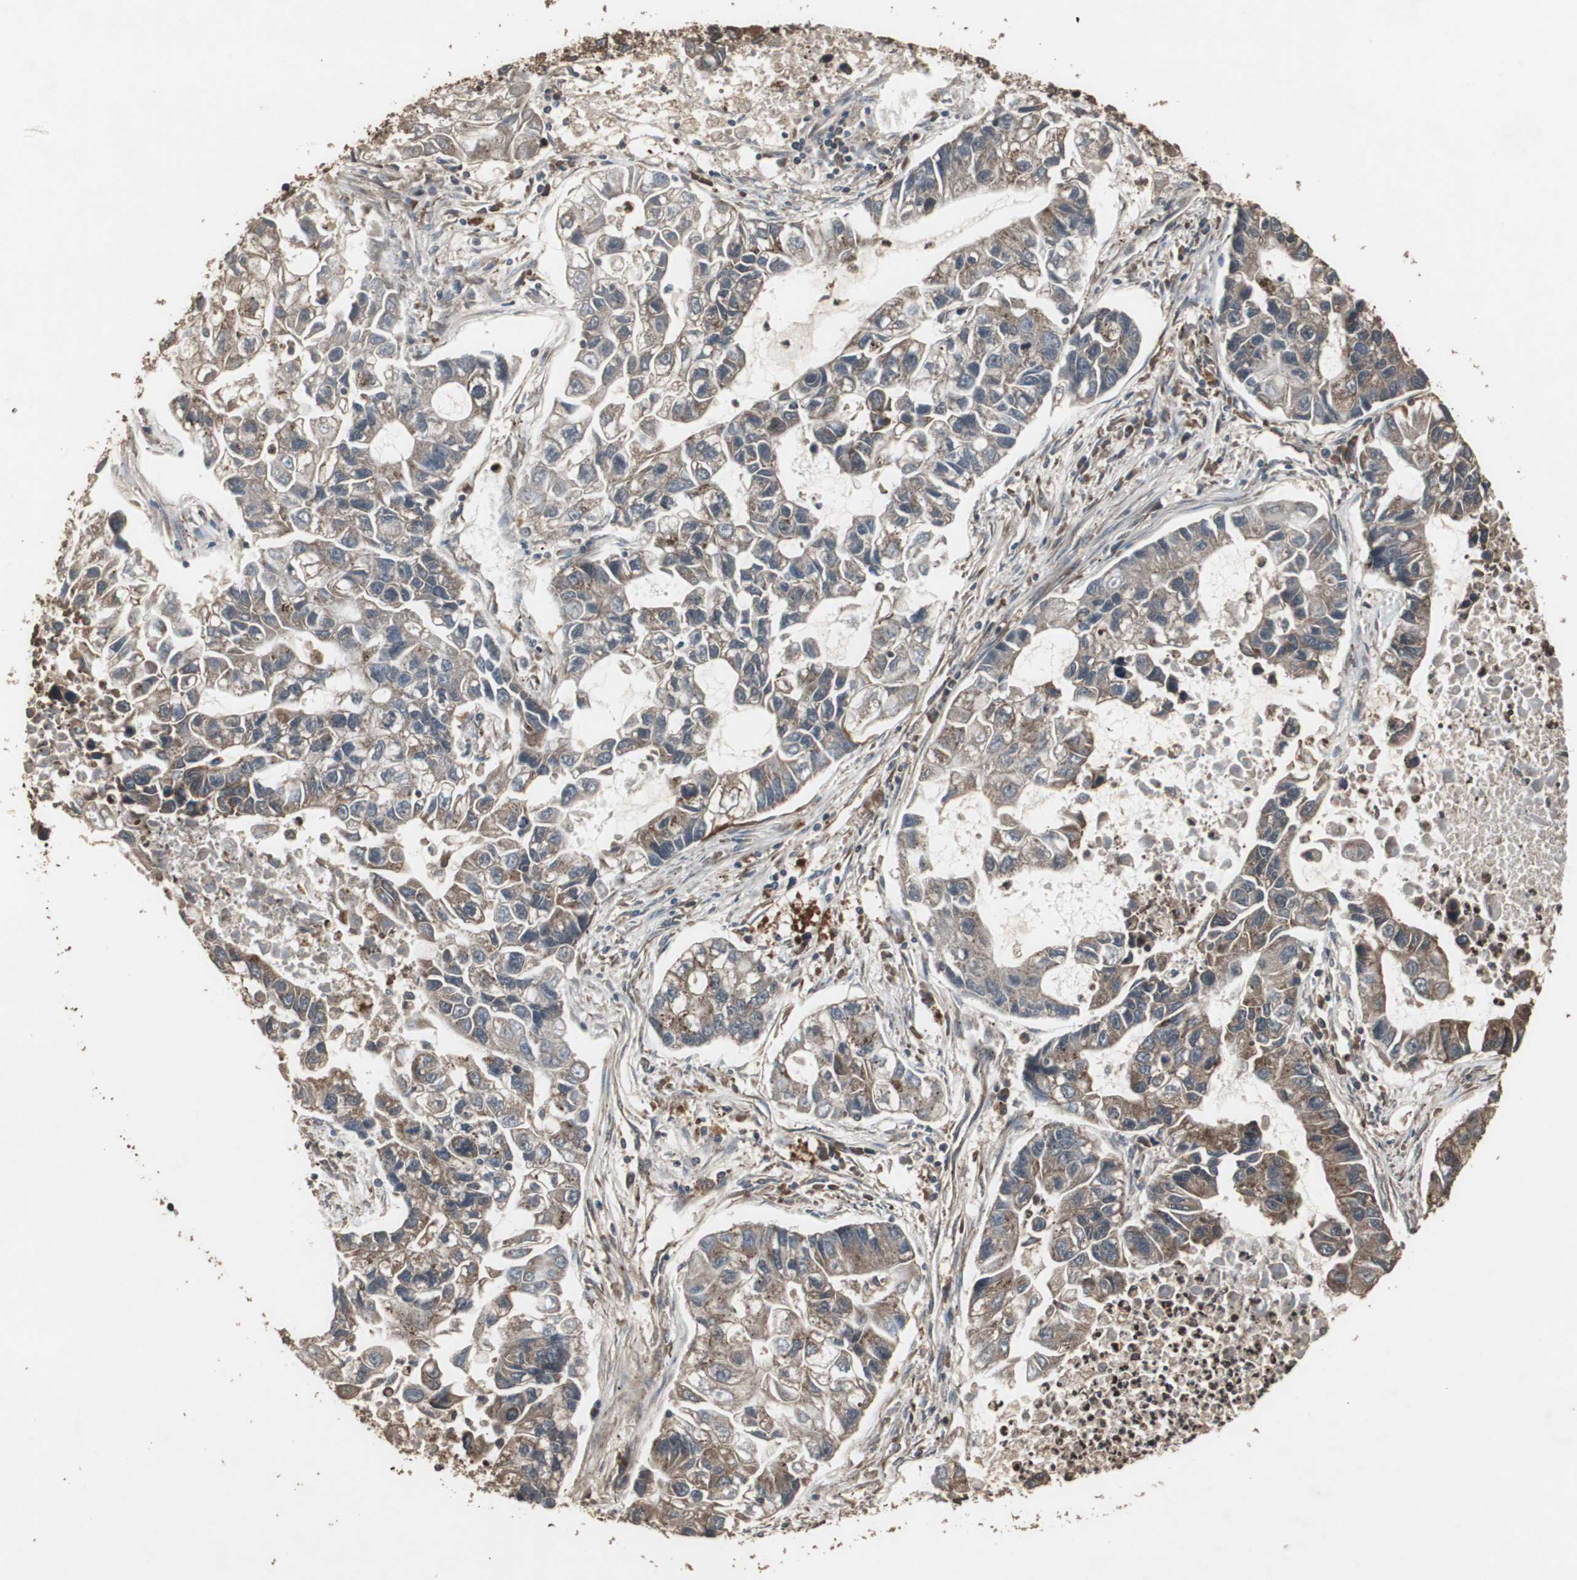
{"staining": {"intensity": "moderate", "quantity": "25%-75%", "location": "cytoplasmic/membranous"}, "tissue": "lung cancer", "cell_type": "Tumor cells", "image_type": "cancer", "snomed": [{"axis": "morphology", "description": "Adenocarcinoma, NOS"}, {"axis": "topography", "description": "Lung"}], "caption": "Approximately 25%-75% of tumor cells in adenocarcinoma (lung) display moderate cytoplasmic/membranous protein staining as visualized by brown immunohistochemical staining.", "gene": "LAMTOR5", "patient": {"sex": "female", "age": 51}}